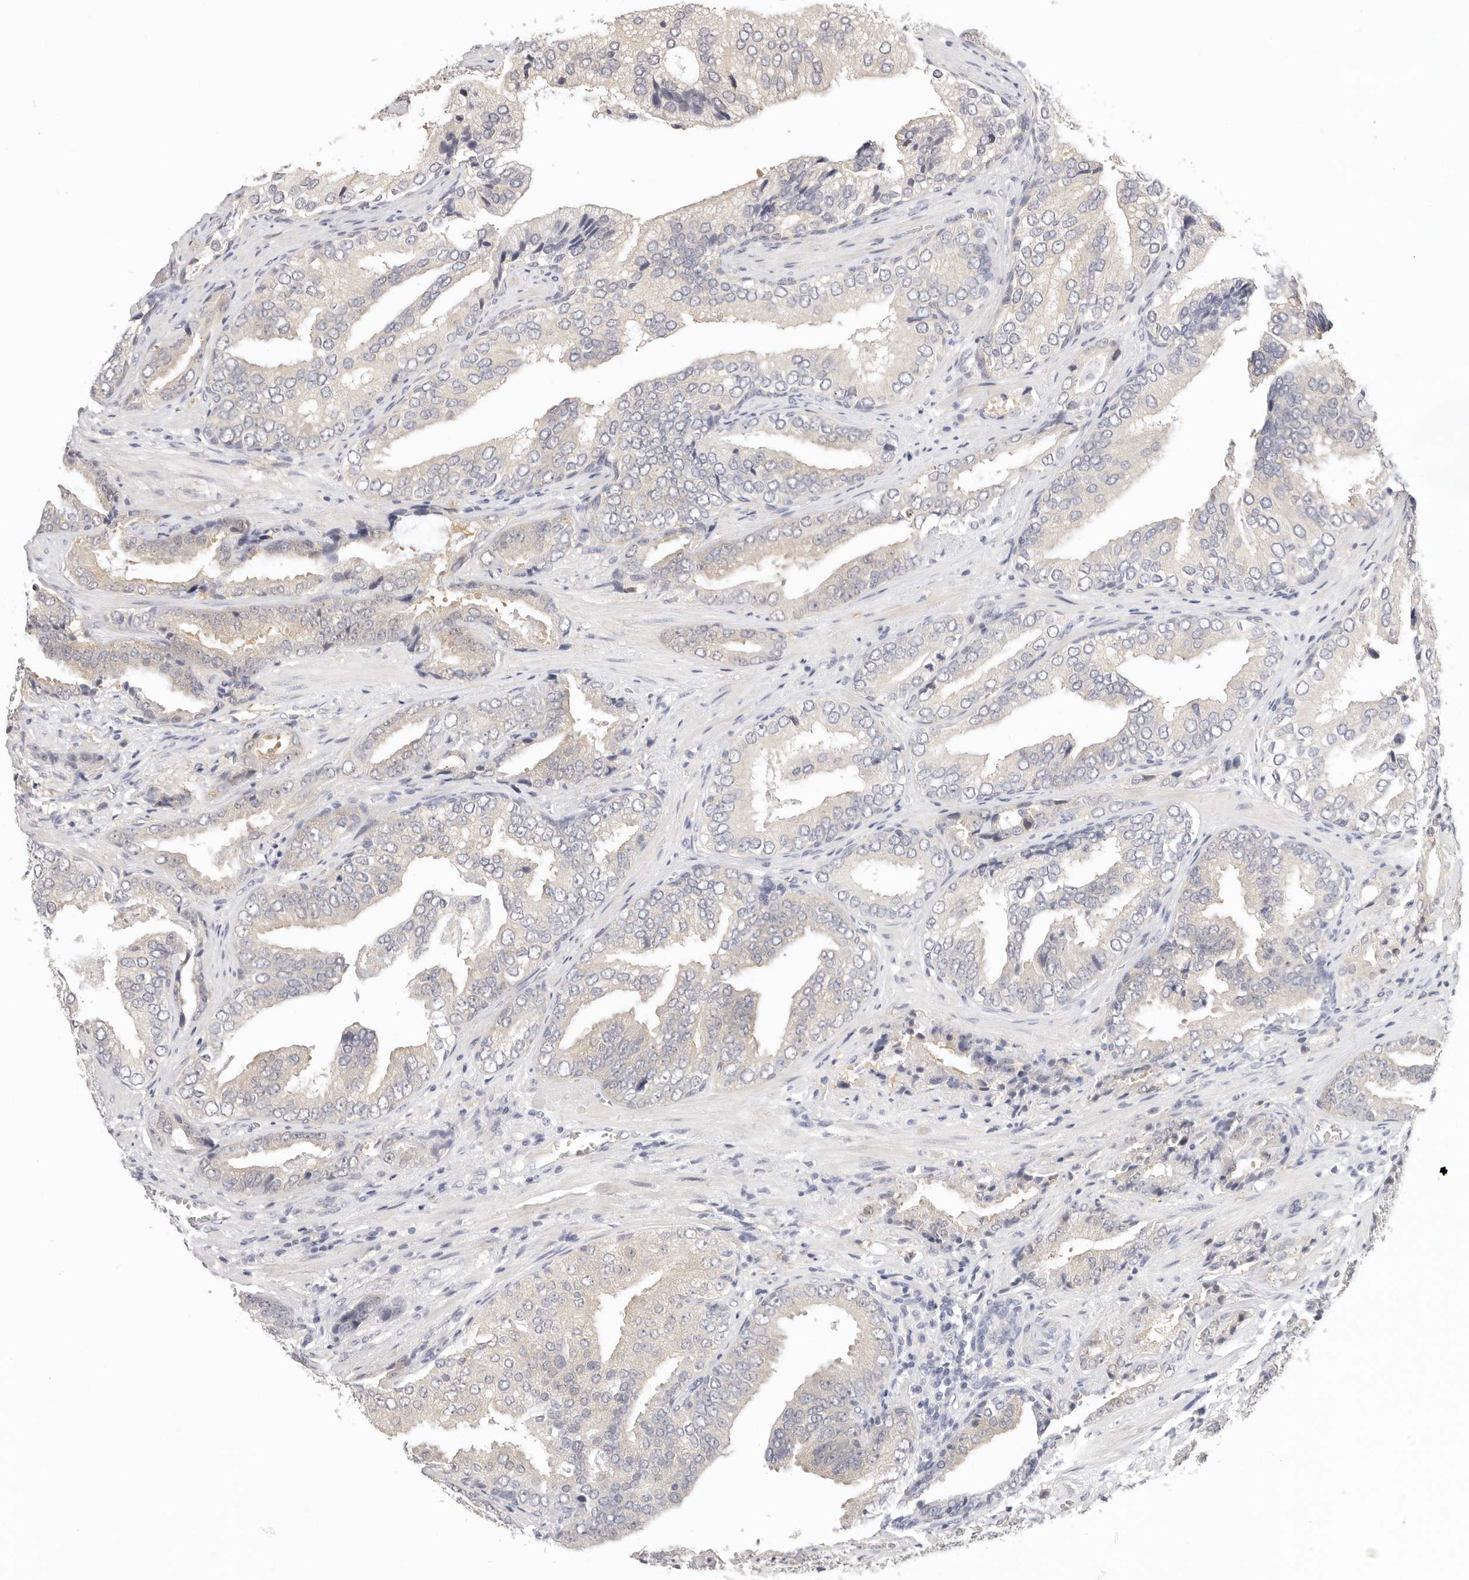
{"staining": {"intensity": "weak", "quantity": "<25%", "location": "cytoplasmic/membranous"}, "tissue": "prostate cancer", "cell_type": "Tumor cells", "image_type": "cancer", "snomed": [{"axis": "morphology", "description": "Adenocarcinoma, Low grade"}, {"axis": "topography", "description": "Prostate"}], "caption": "Immunohistochemistry of adenocarcinoma (low-grade) (prostate) demonstrates no expression in tumor cells.", "gene": "GGPS1", "patient": {"sex": "male", "age": 67}}